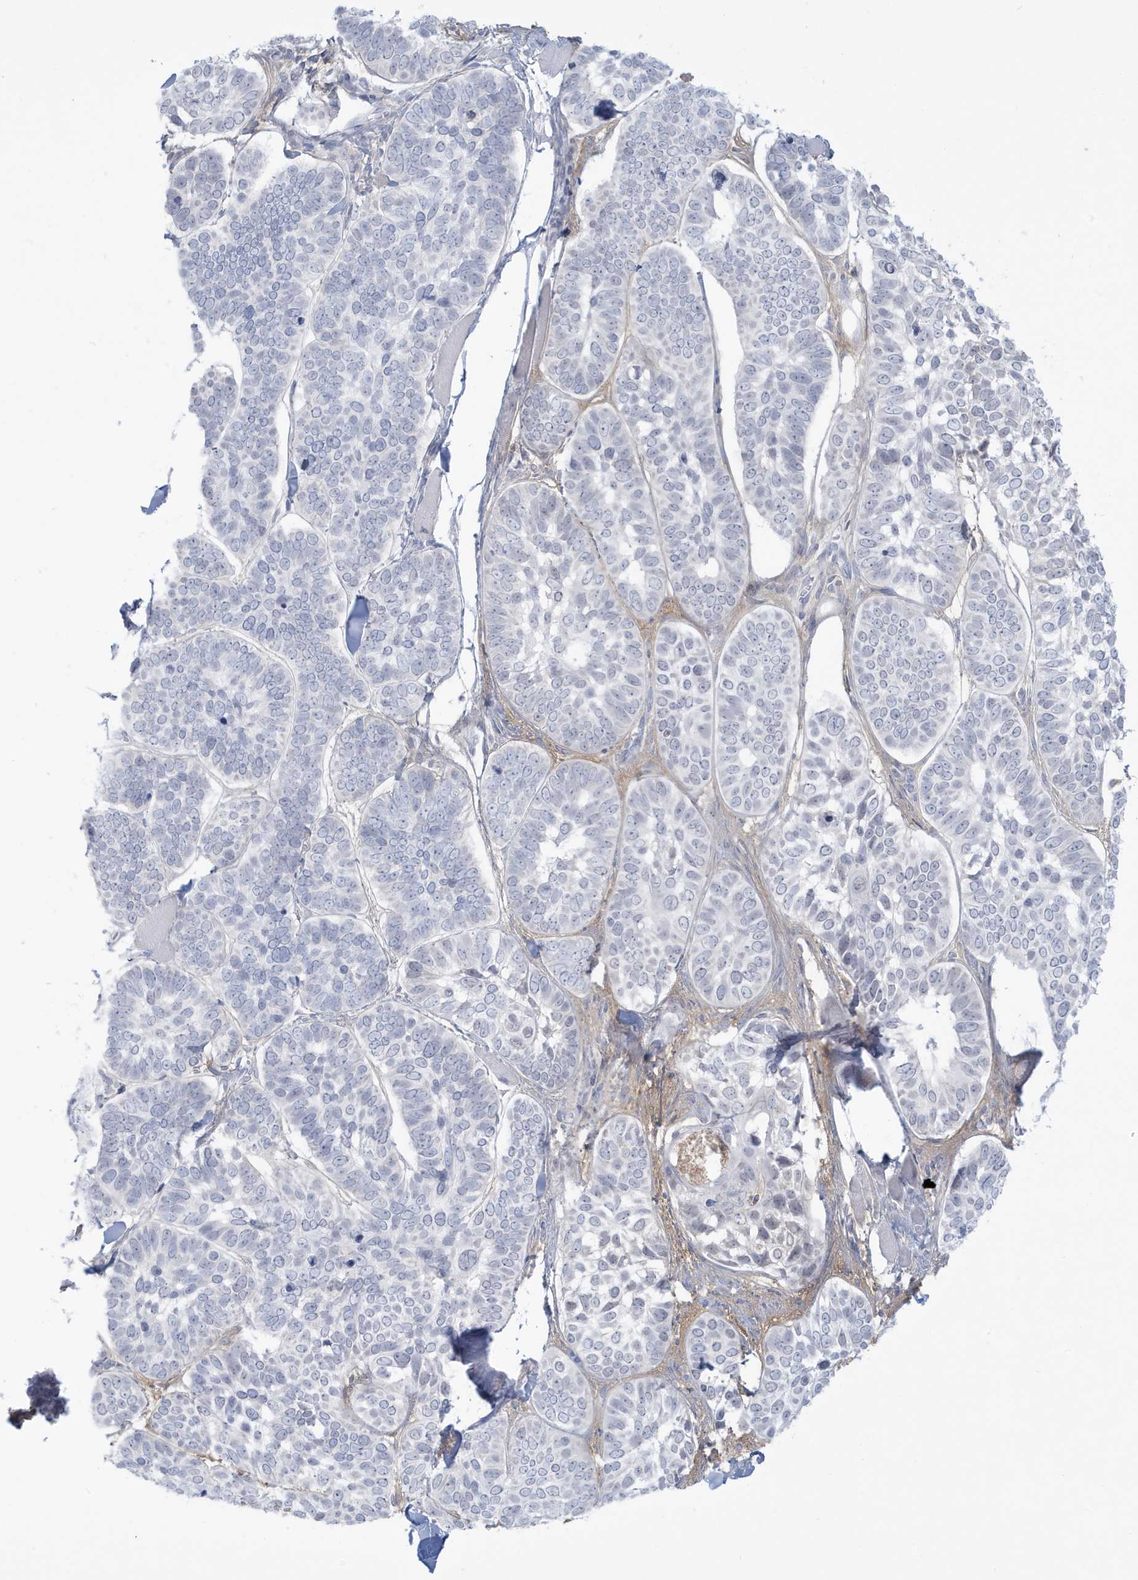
{"staining": {"intensity": "negative", "quantity": "none", "location": "none"}, "tissue": "skin cancer", "cell_type": "Tumor cells", "image_type": "cancer", "snomed": [{"axis": "morphology", "description": "Basal cell carcinoma"}, {"axis": "topography", "description": "Skin"}], "caption": "Tumor cells are negative for brown protein staining in skin basal cell carcinoma.", "gene": "HERC6", "patient": {"sex": "male", "age": 62}}